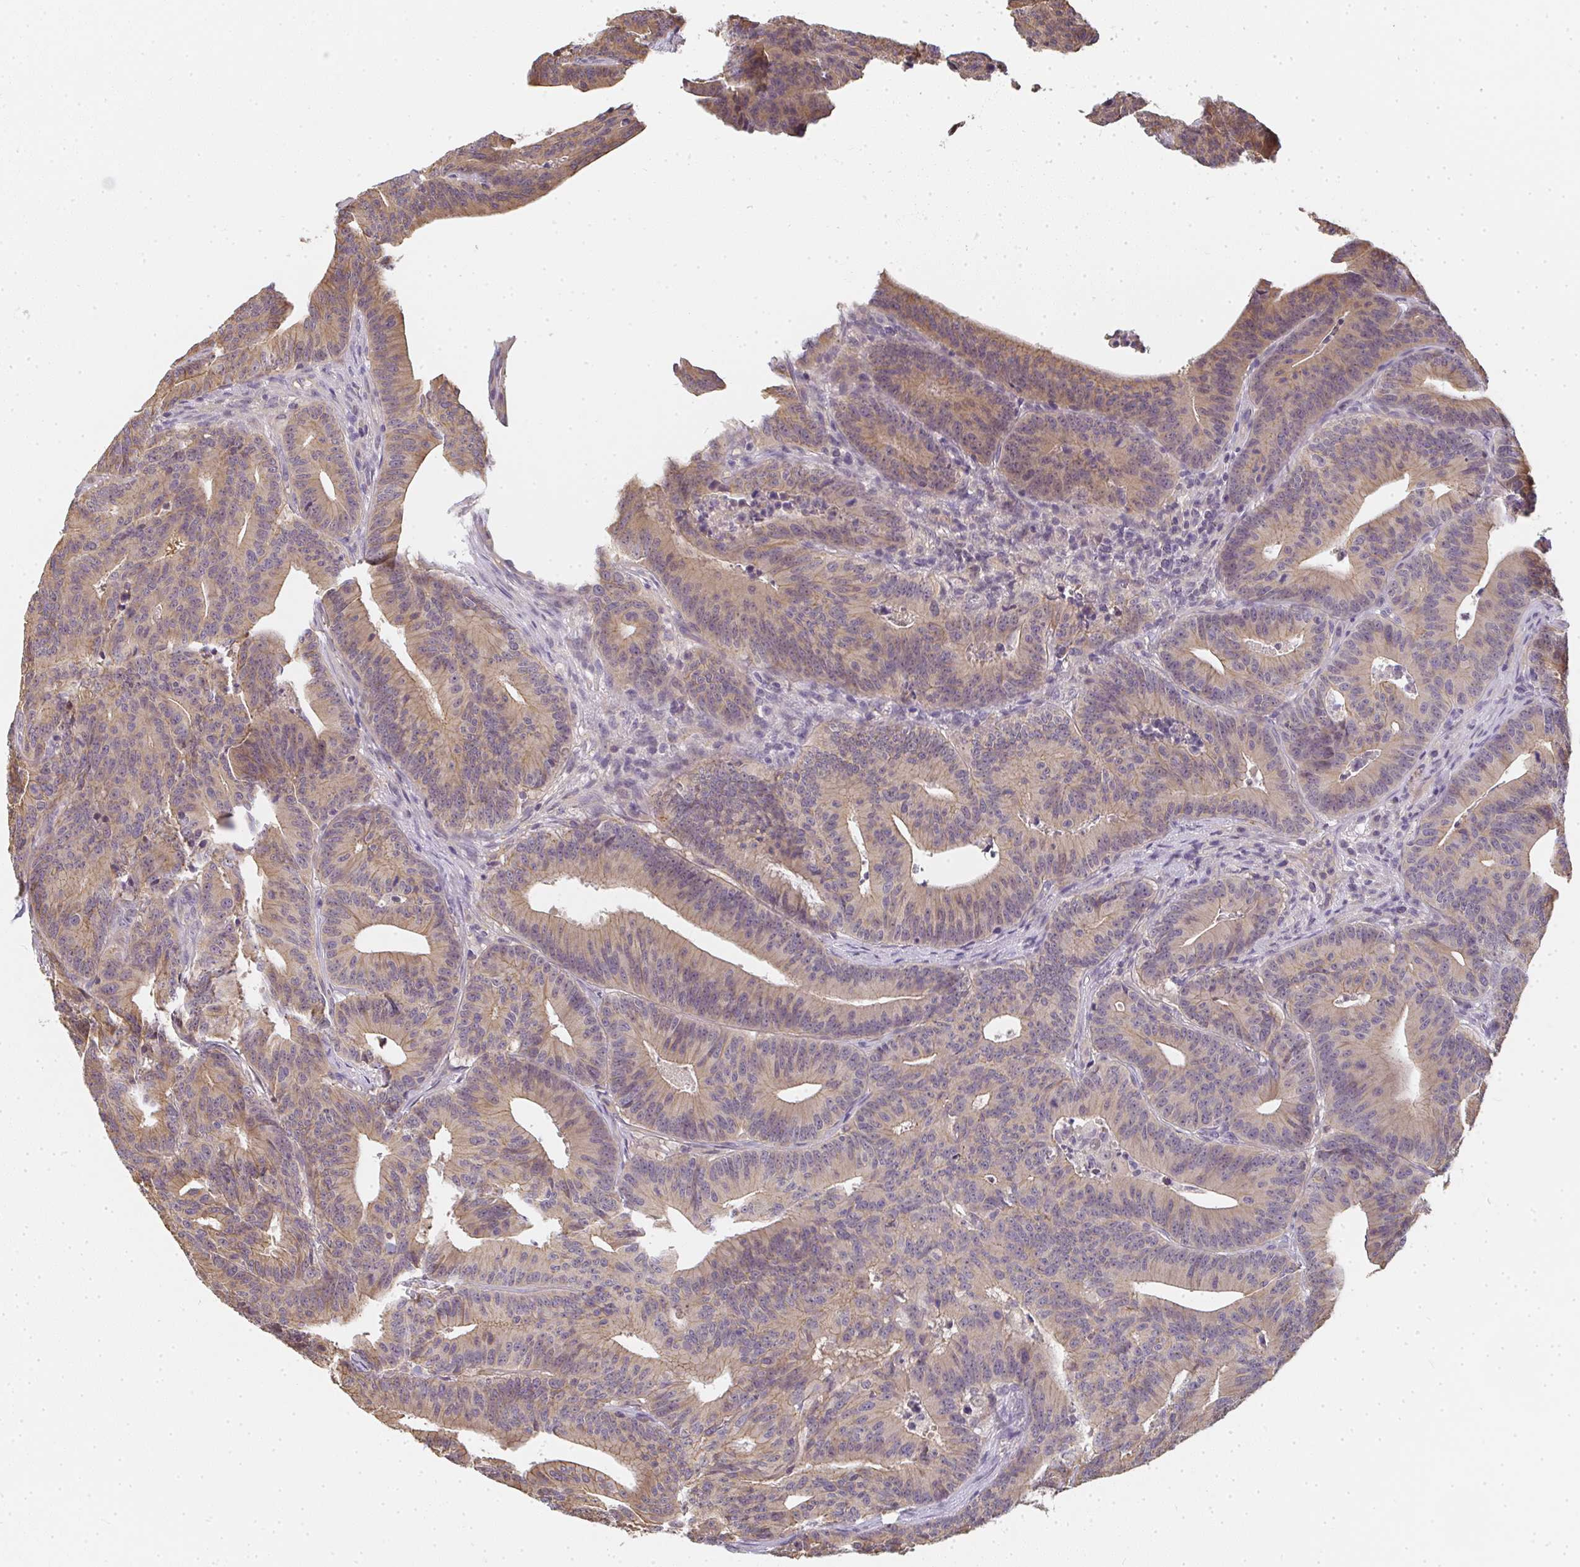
{"staining": {"intensity": "weak", "quantity": ">75%", "location": "cytoplasmic/membranous"}, "tissue": "colorectal cancer", "cell_type": "Tumor cells", "image_type": "cancer", "snomed": [{"axis": "morphology", "description": "Adenocarcinoma, NOS"}, {"axis": "topography", "description": "Colon"}], "caption": "A high-resolution photomicrograph shows immunohistochemistry staining of colorectal cancer, which shows weak cytoplasmic/membranous expression in approximately >75% of tumor cells.", "gene": "SLC35B3", "patient": {"sex": "female", "age": 78}}